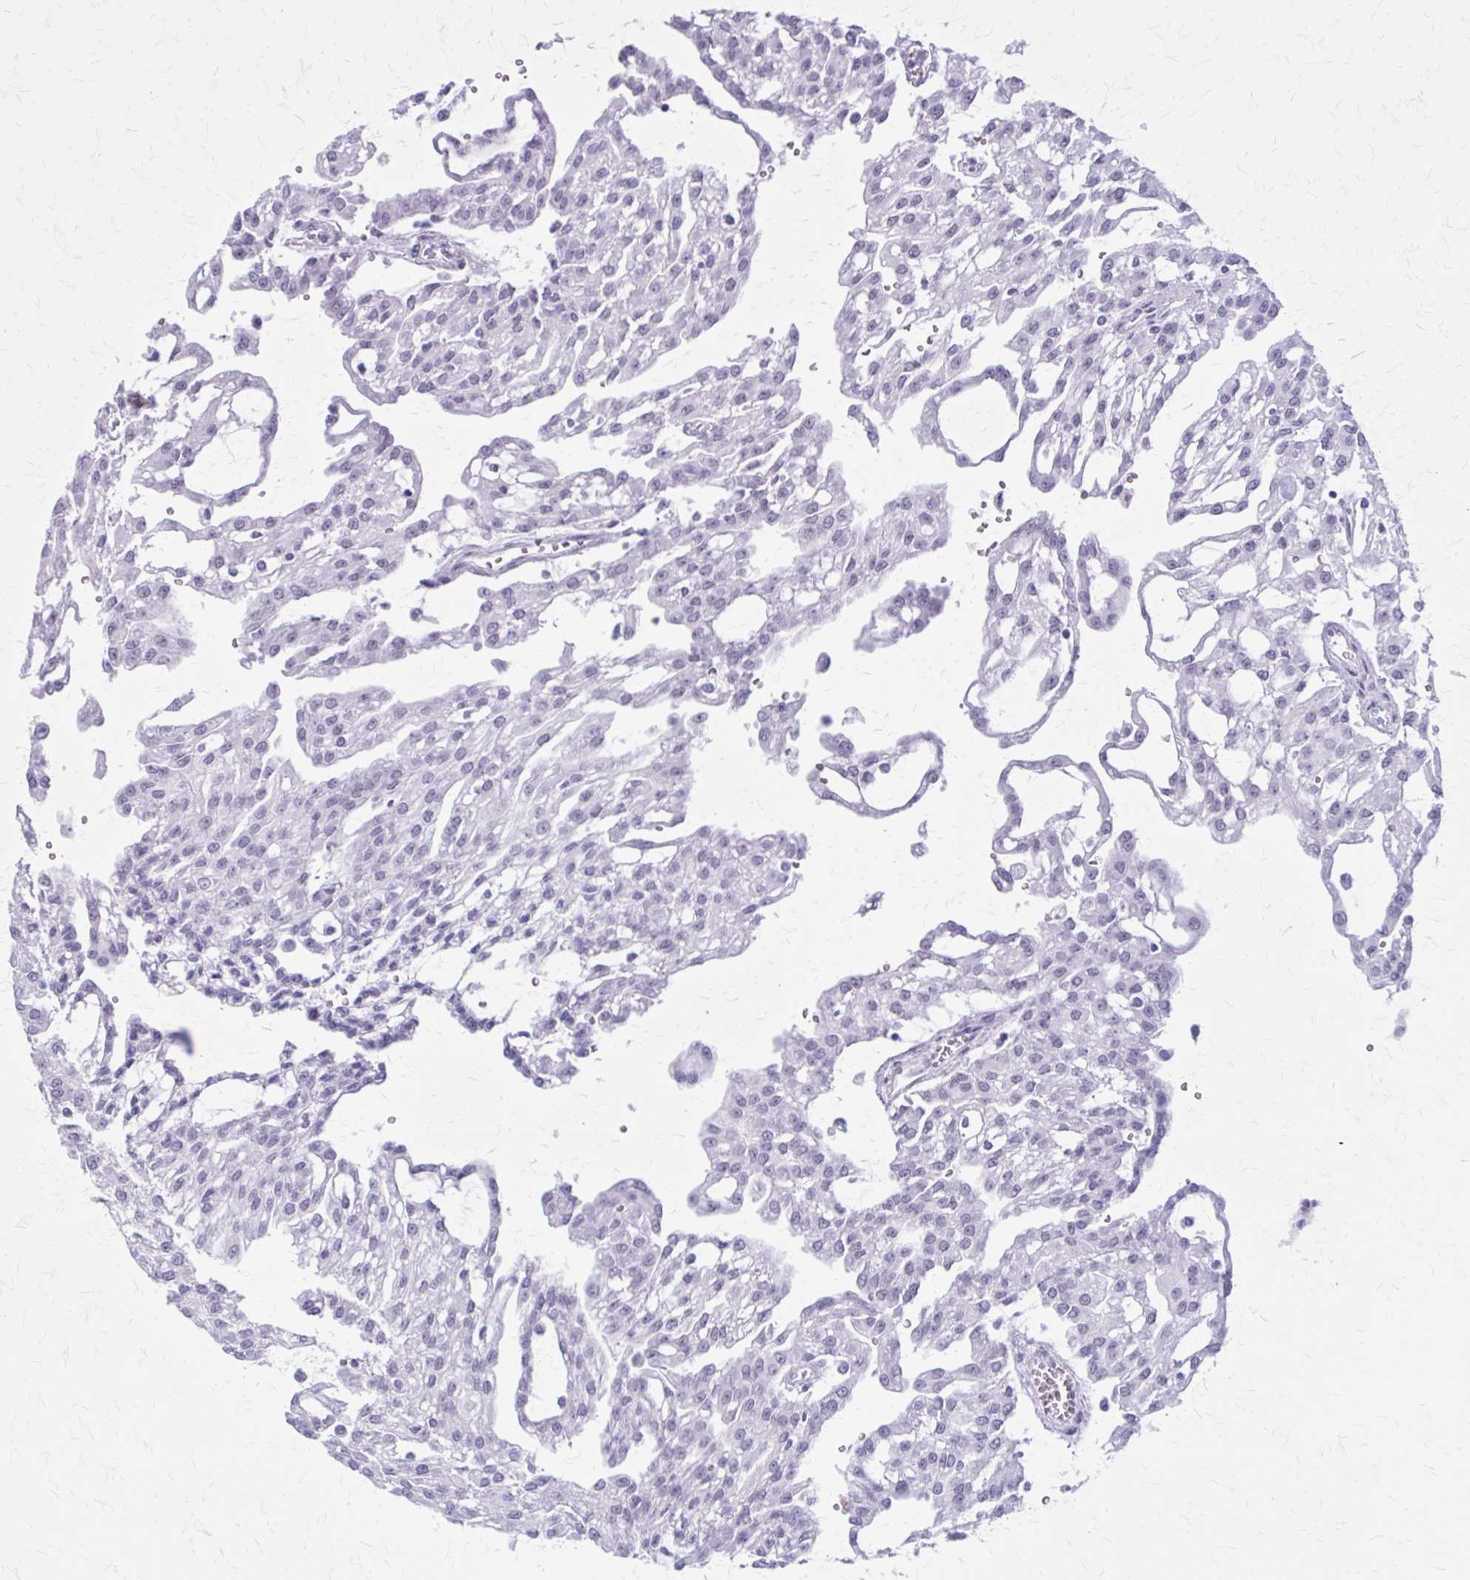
{"staining": {"intensity": "negative", "quantity": "none", "location": "none"}, "tissue": "renal cancer", "cell_type": "Tumor cells", "image_type": "cancer", "snomed": [{"axis": "morphology", "description": "Adenocarcinoma, NOS"}, {"axis": "topography", "description": "Kidney"}], "caption": "High magnification brightfield microscopy of renal cancer (adenocarcinoma) stained with DAB (3,3'-diaminobenzidine) (brown) and counterstained with hematoxylin (blue): tumor cells show no significant positivity.", "gene": "GAD1", "patient": {"sex": "male", "age": 63}}